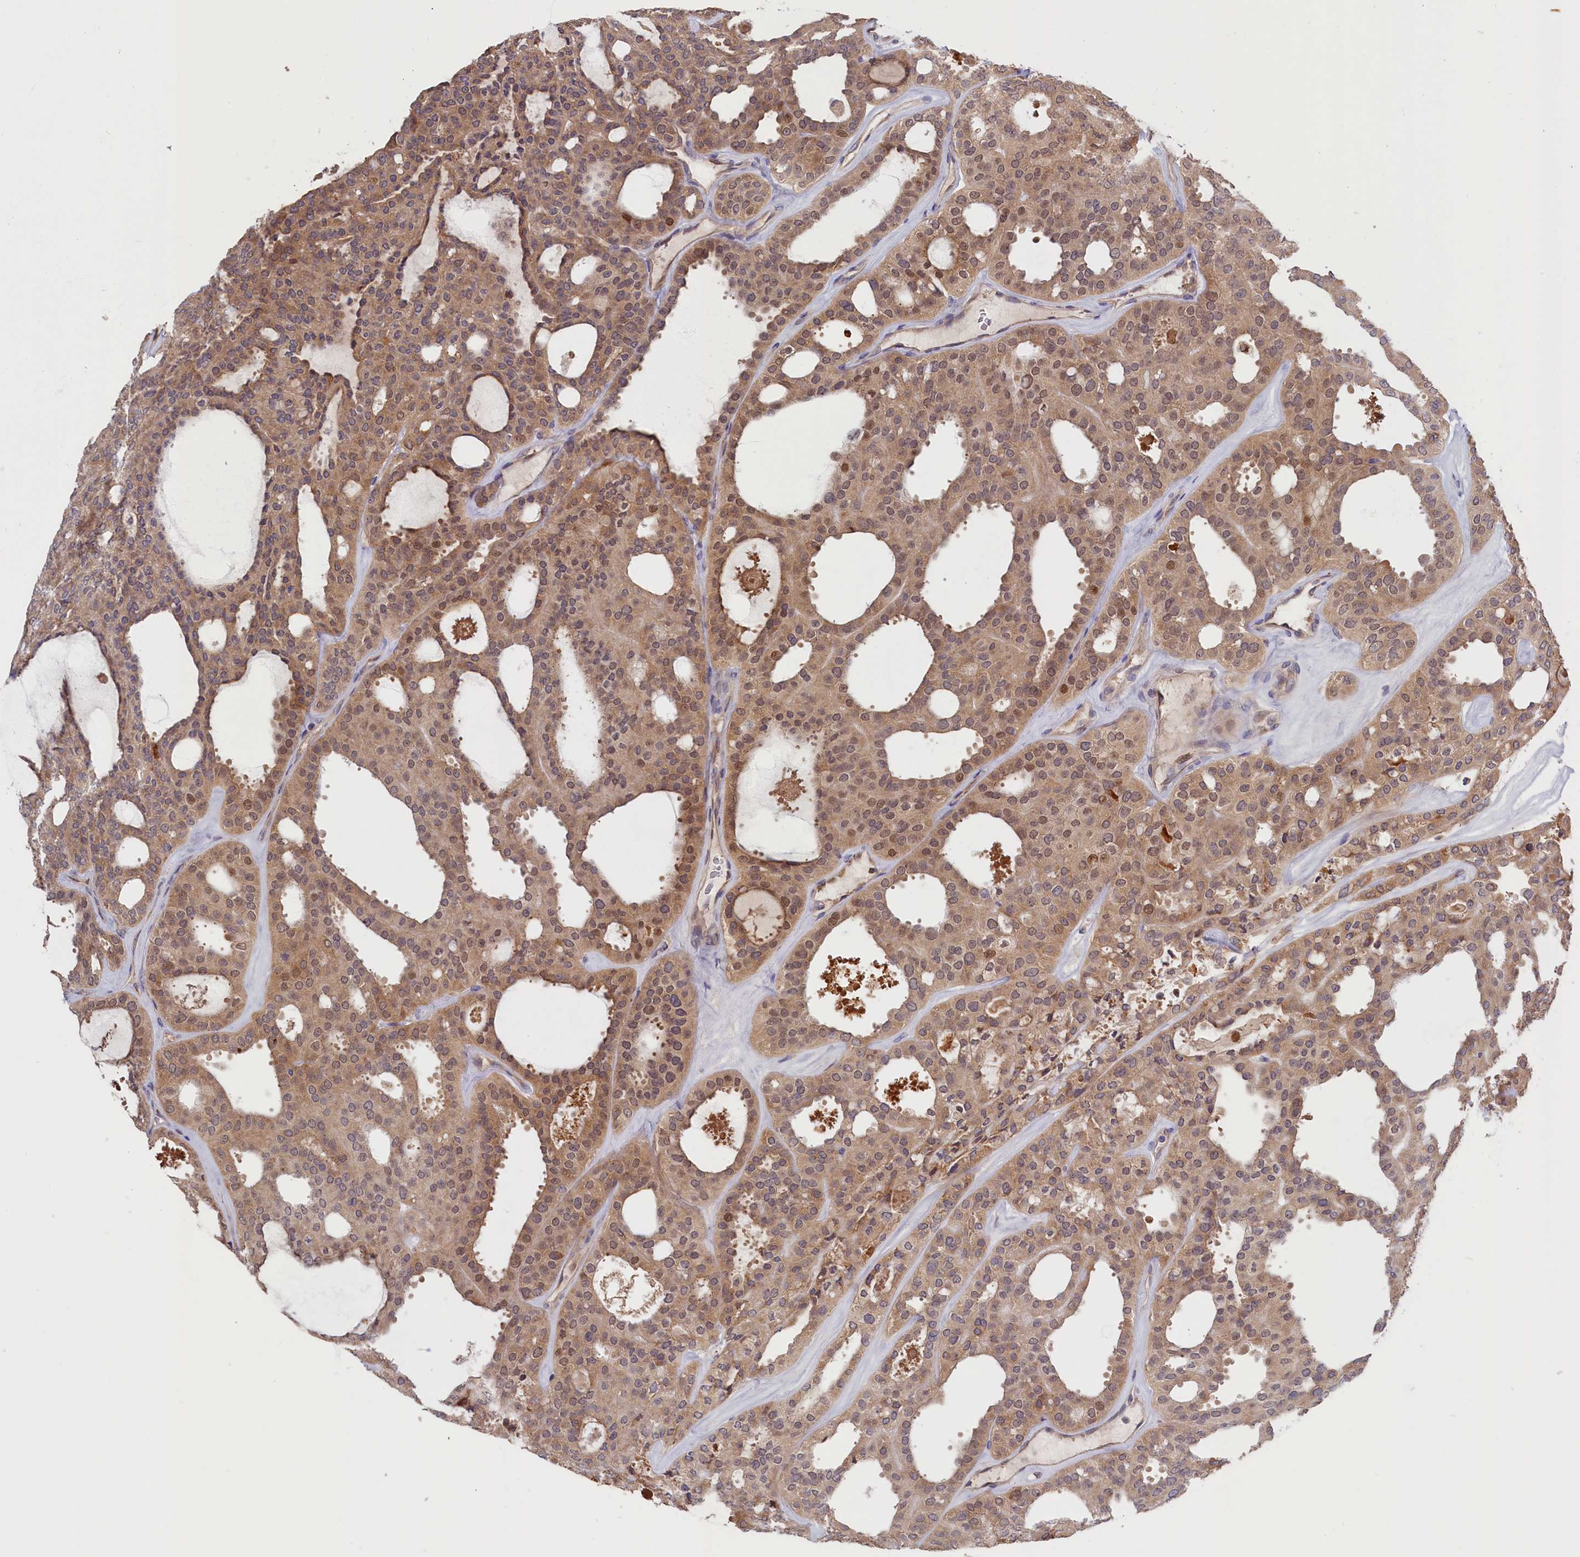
{"staining": {"intensity": "moderate", "quantity": ">75%", "location": "cytoplasmic/membranous,nuclear"}, "tissue": "thyroid cancer", "cell_type": "Tumor cells", "image_type": "cancer", "snomed": [{"axis": "morphology", "description": "Follicular adenoma carcinoma, NOS"}, {"axis": "topography", "description": "Thyroid gland"}], "caption": "Brown immunohistochemical staining in thyroid follicular adenoma carcinoma shows moderate cytoplasmic/membranous and nuclear positivity in approximately >75% of tumor cells.", "gene": "CEP44", "patient": {"sex": "male", "age": 75}}